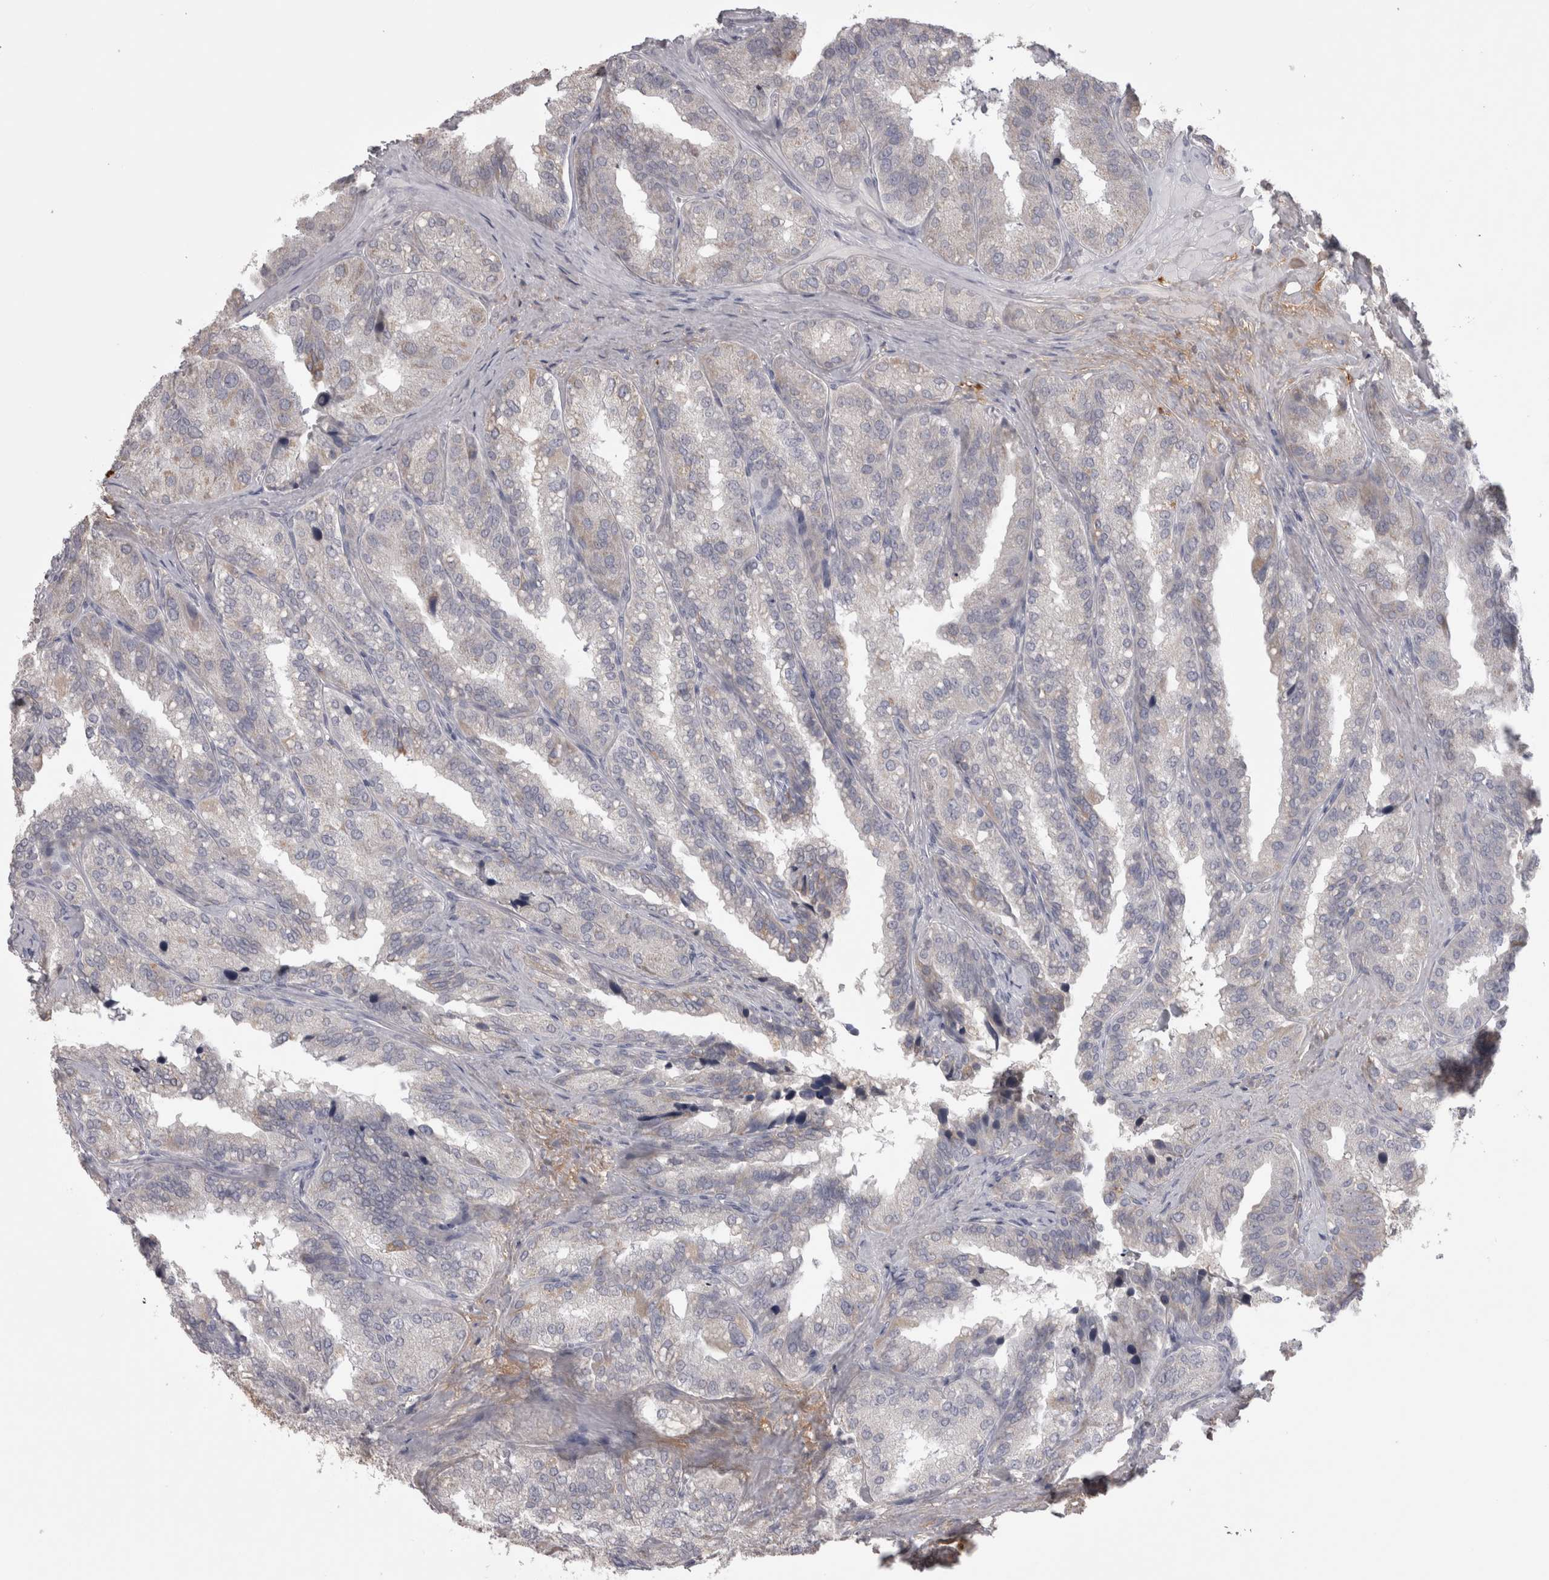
{"staining": {"intensity": "weak", "quantity": "<25%", "location": "cytoplasmic/membranous"}, "tissue": "seminal vesicle", "cell_type": "Glandular cells", "image_type": "normal", "snomed": [{"axis": "morphology", "description": "Normal tissue, NOS"}, {"axis": "topography", "description": "Prostate"}, {"axis": "topography", "description": "Seminal veicle"}], "caption": "Seminal vesicle stained for a protein using immunohistochemistry (IHC) reveals no staining glandular cells.", "gene": "SAA4", "patient": {"sex": "male", "age": 51}}